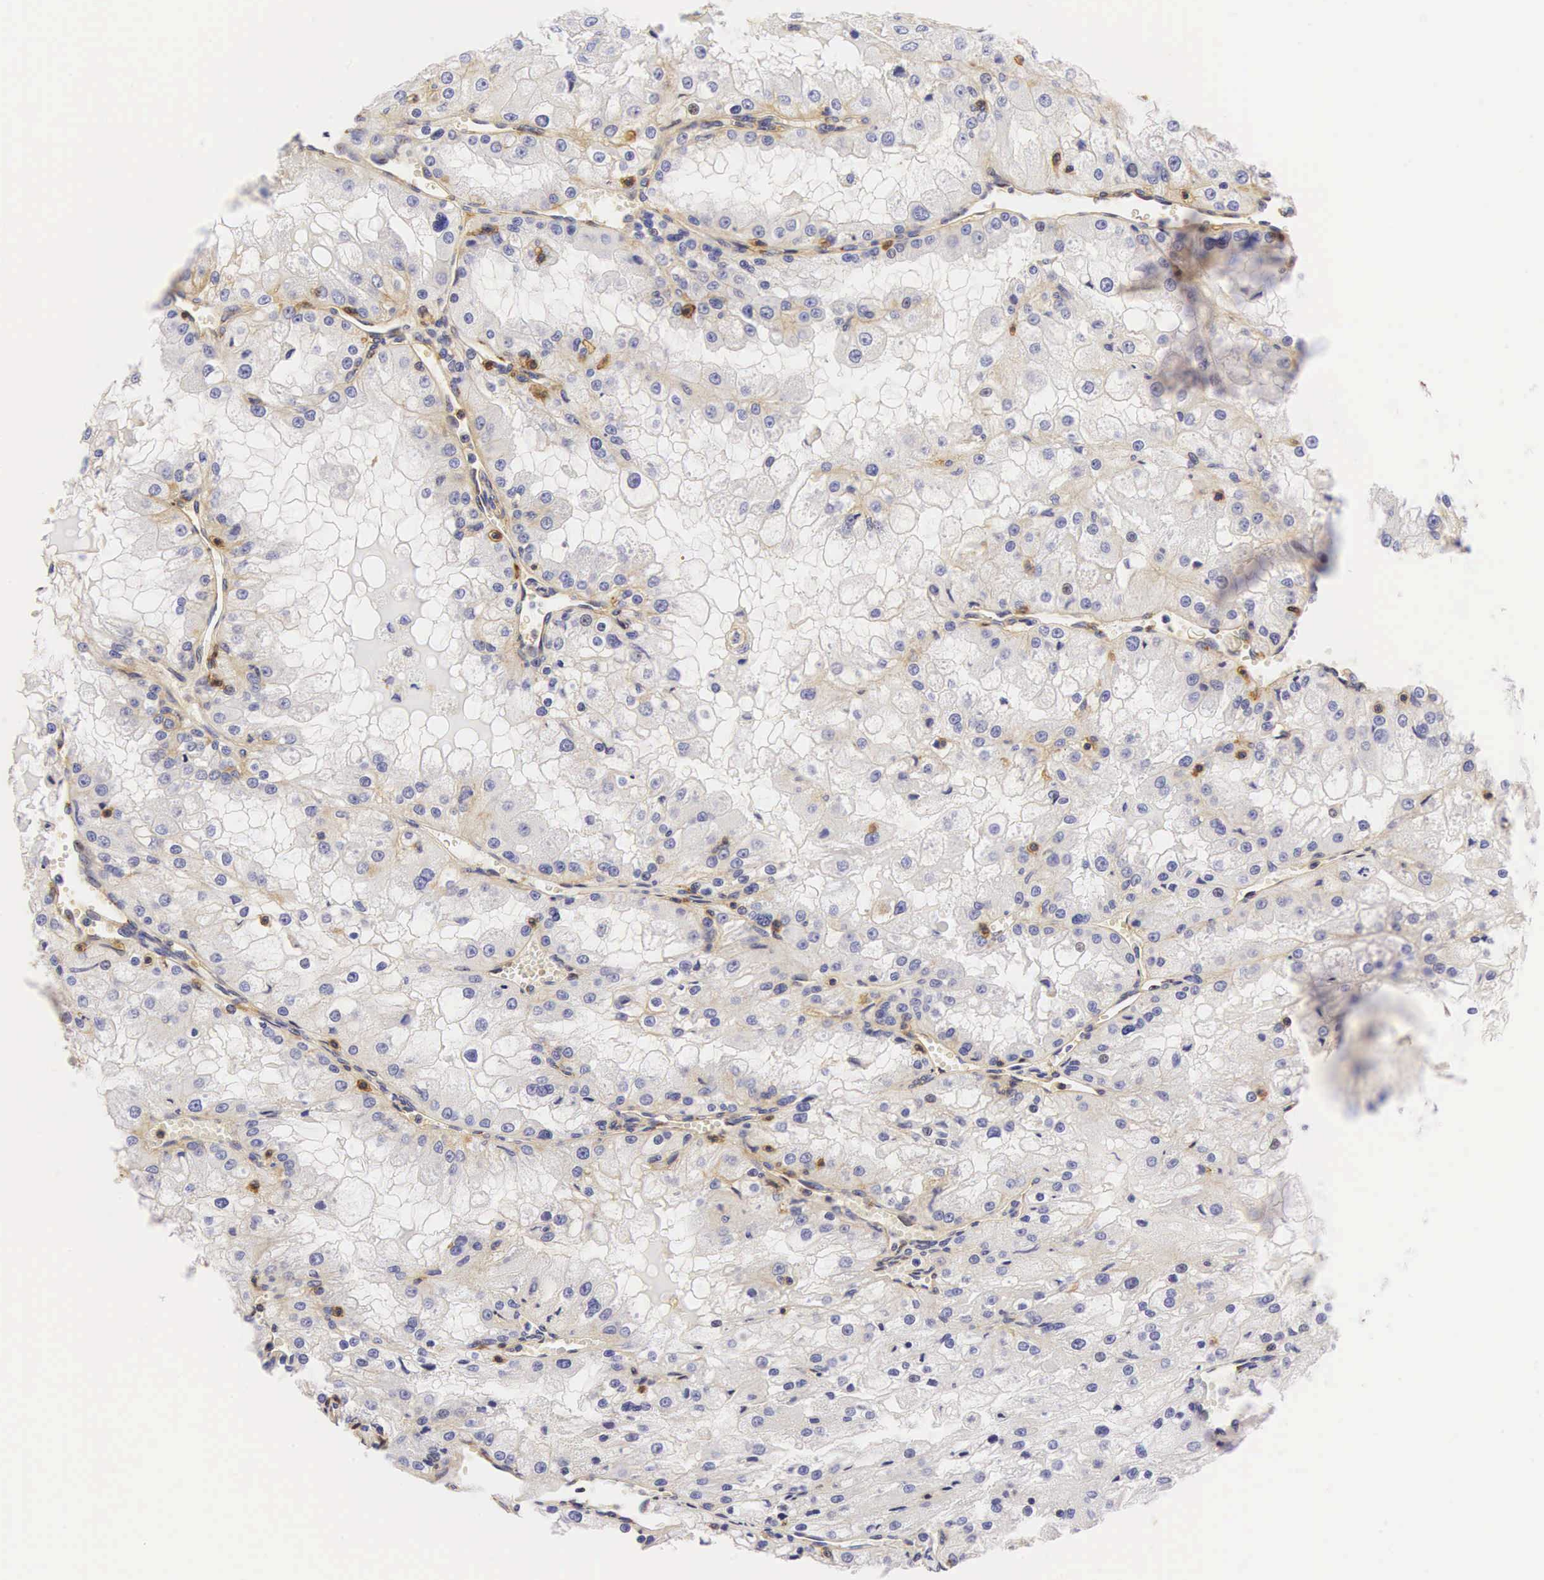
{"staining": {"intensity": "negative", "quantity": "none", "location": "none"}, "tissue": "renal cancer", "cell_type": "Tumor cells", "image_type": "cancer", "snomed": [{"axis": "morphology", "description": "Adenocarcinoma, NOS"}, {"axis": "topography", "description": "Kidney"}], "caption": "There is no significant positivity in tumor cells of renal cancer (adenocarcinoma).", "gene": "CD99", "patient": {"sex": "female", "age": 74}}